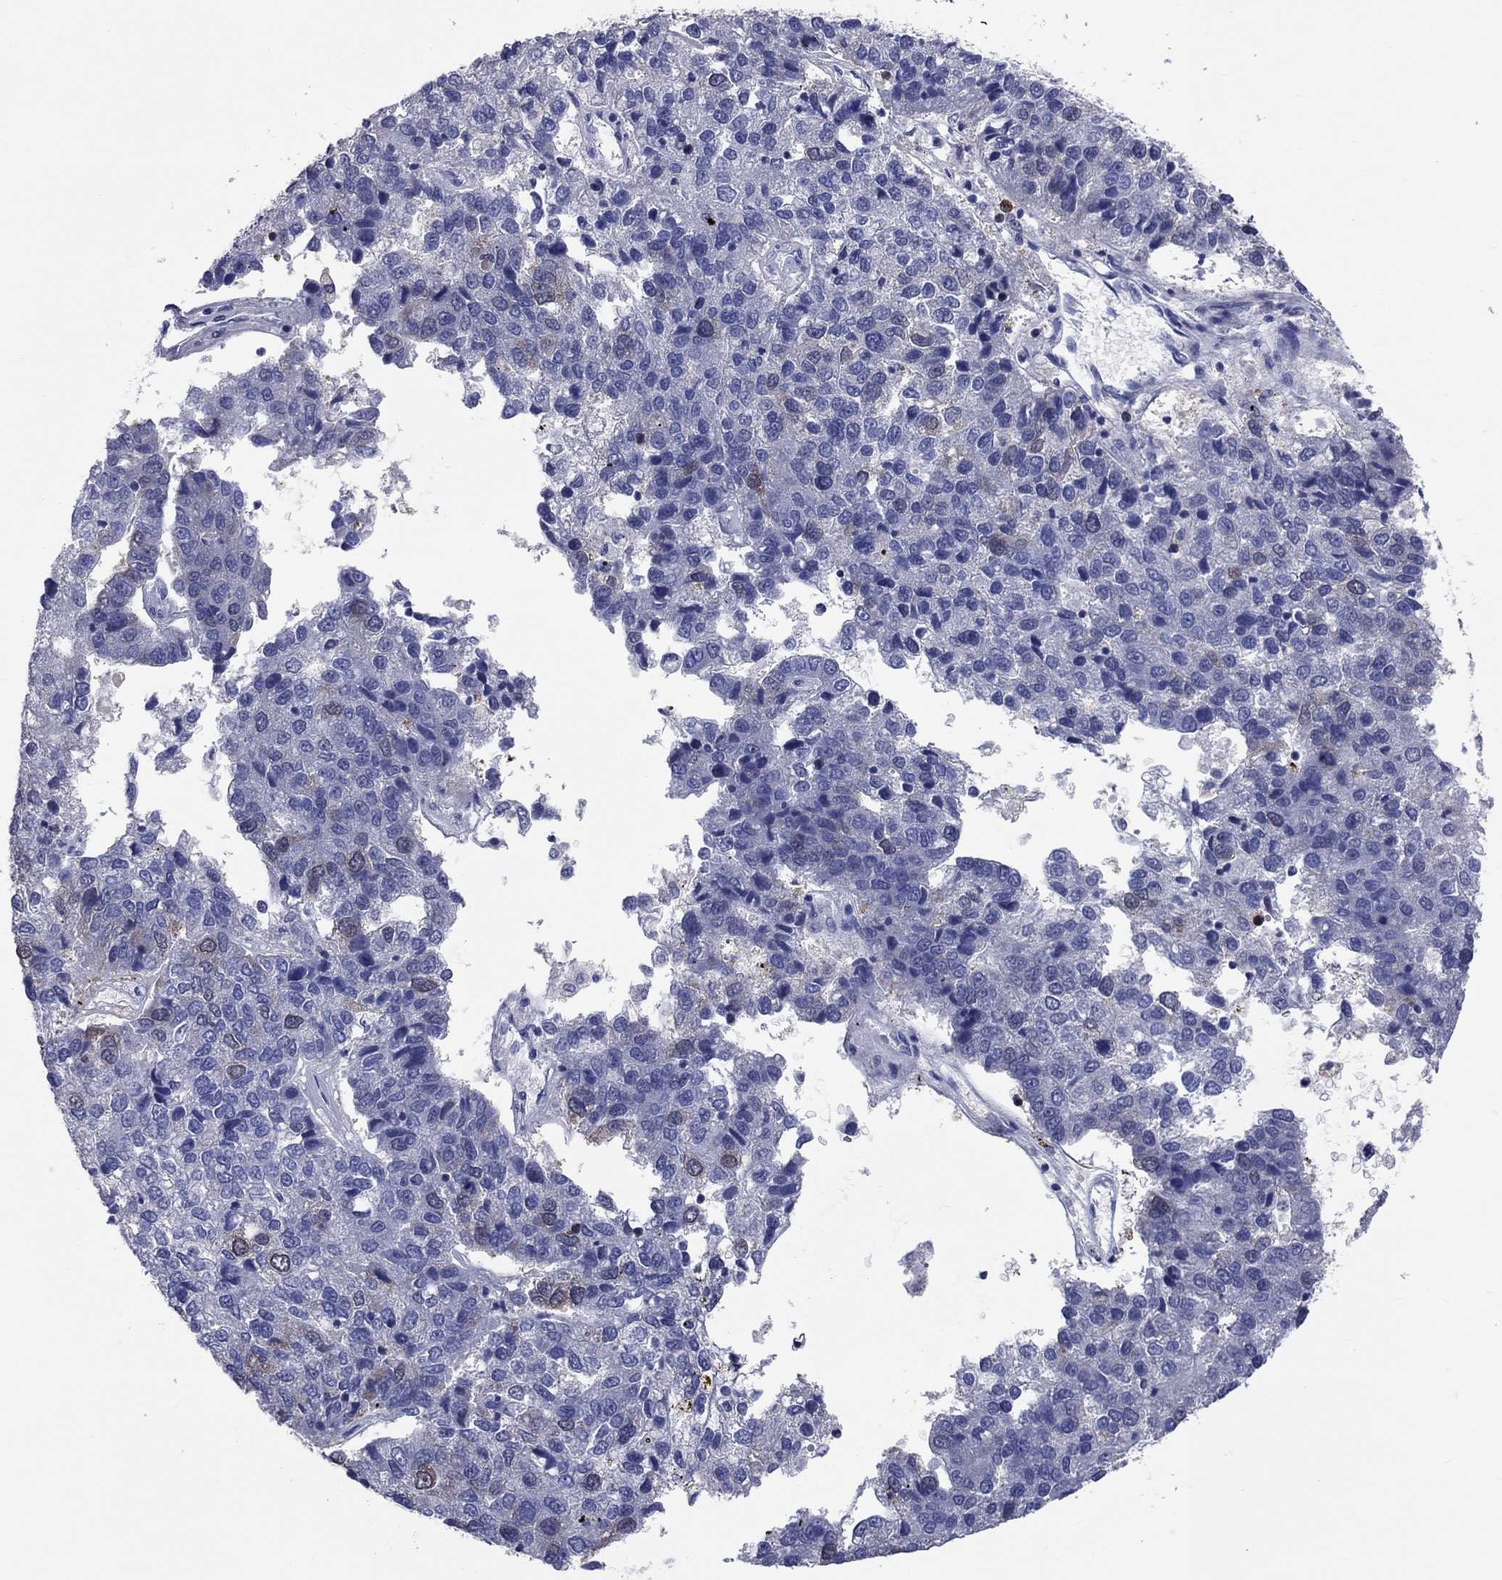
{"staining": {"intensity": "negative", "quantity": "none", "location": "none"}, "tissue": "pancreatic cancer", "cell_type": "Tumor cells", "image_type": "cancer", "snomed": [{"axis": "morphology", "description": "Adenocarcinoma, NOS"}, {"axis": "topography", "description": "Pancreas"}], "caption": "A histopathology image of pancreatic cancer stained for a protein demonstrates no brown staining in tumor cells. (Brightfield microscopy of DAB IHC at high magnification).", "gene": "TYMS", "patient": {"sex": "female", "age": 61}}